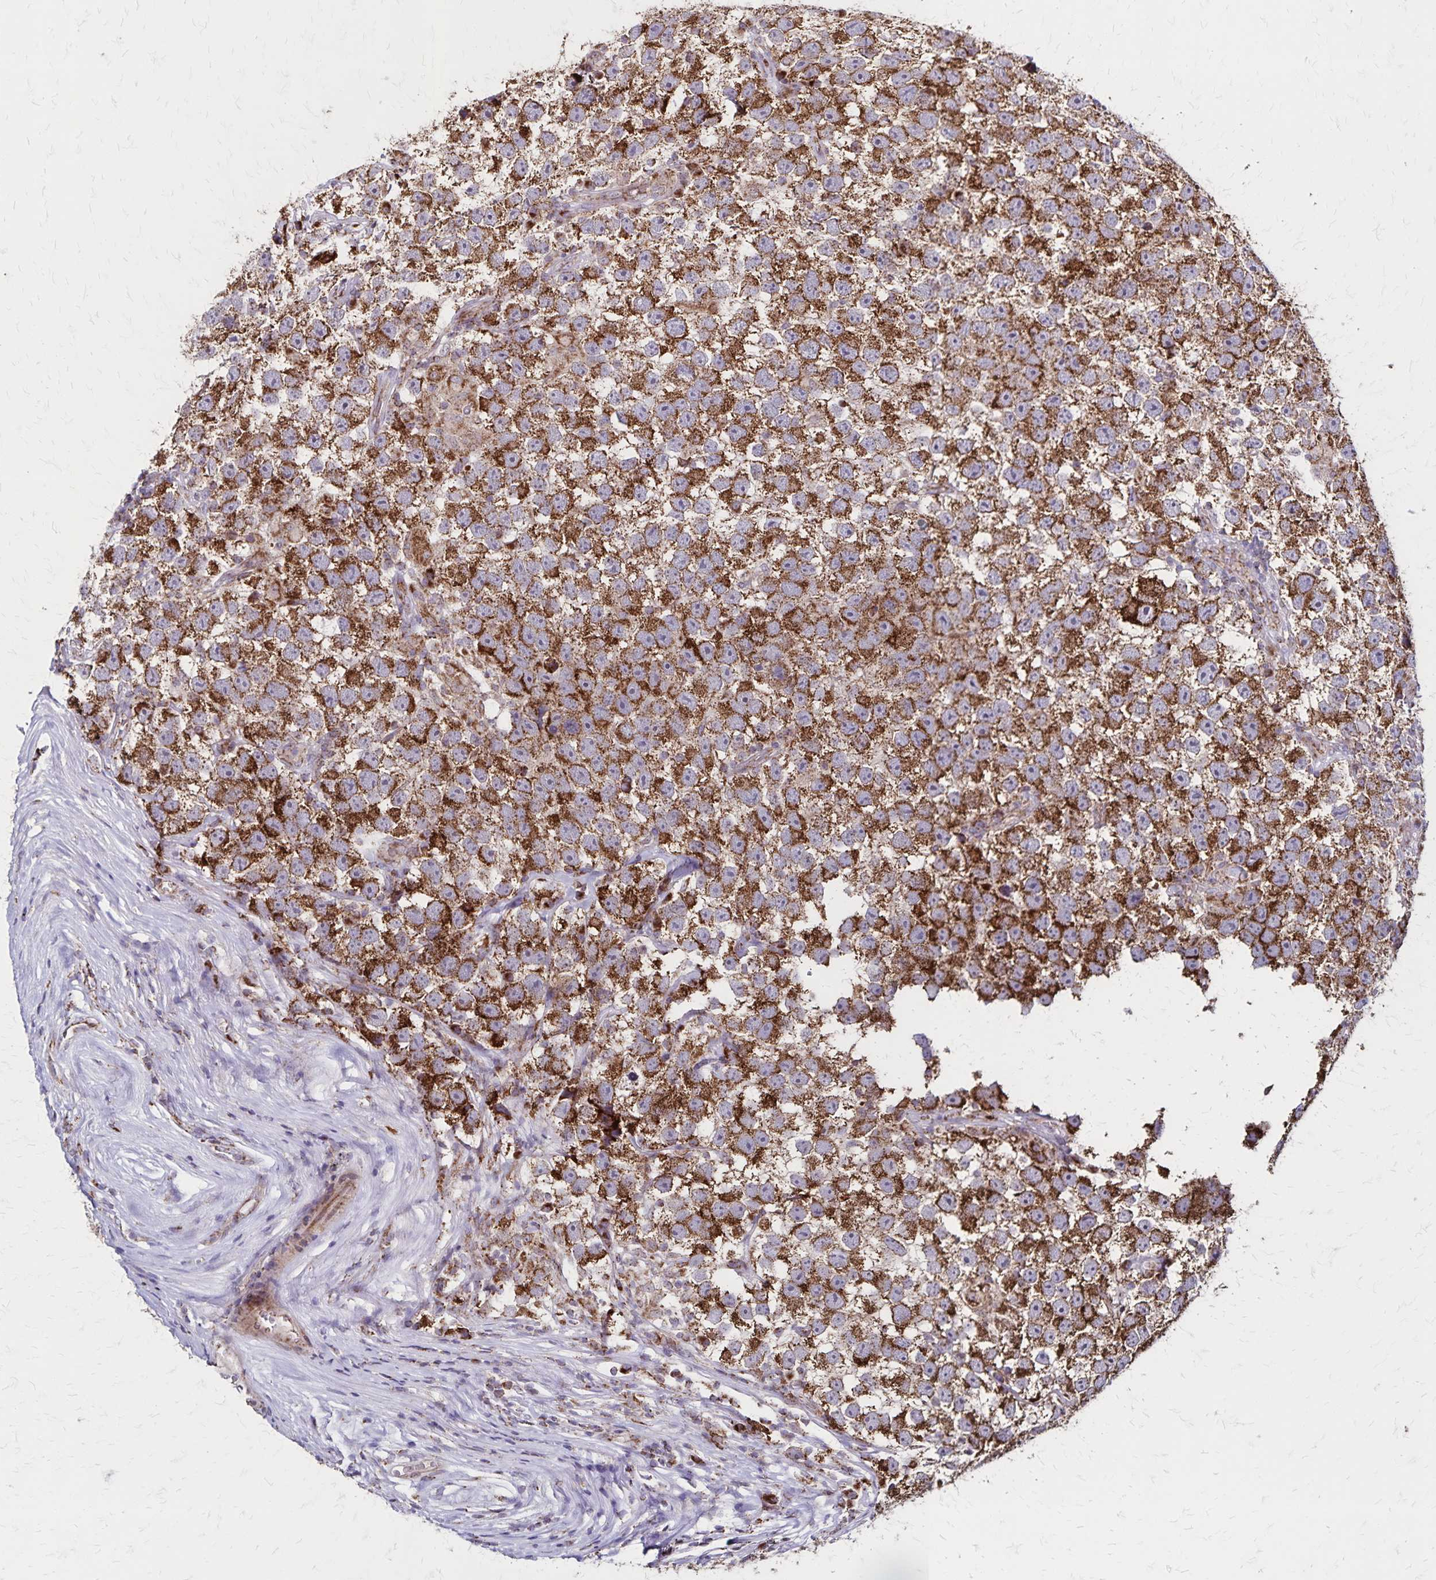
{"staining": {"intensity": "strong", "quantity": ">75%", "location": "cytoplasmic/membranous"}, "tissue": "testis cancer", "cell_type": "Tumor cells", "image_type": "cancer", "snomed": [{"axis": "morphology", "description": "Seminoma, NOS"}, {"axis": "topography", "description": "Testis"}], "caption": "This image demonstrates testis cancer stained with IHC to label a protein in brown. The cytoplasmic/membranous of tumor cells show strong positivity for the protein. Nuclei are counter-stained blue.", "gene": "NFS1", "patient": {"sex": "male", "age": 26}}